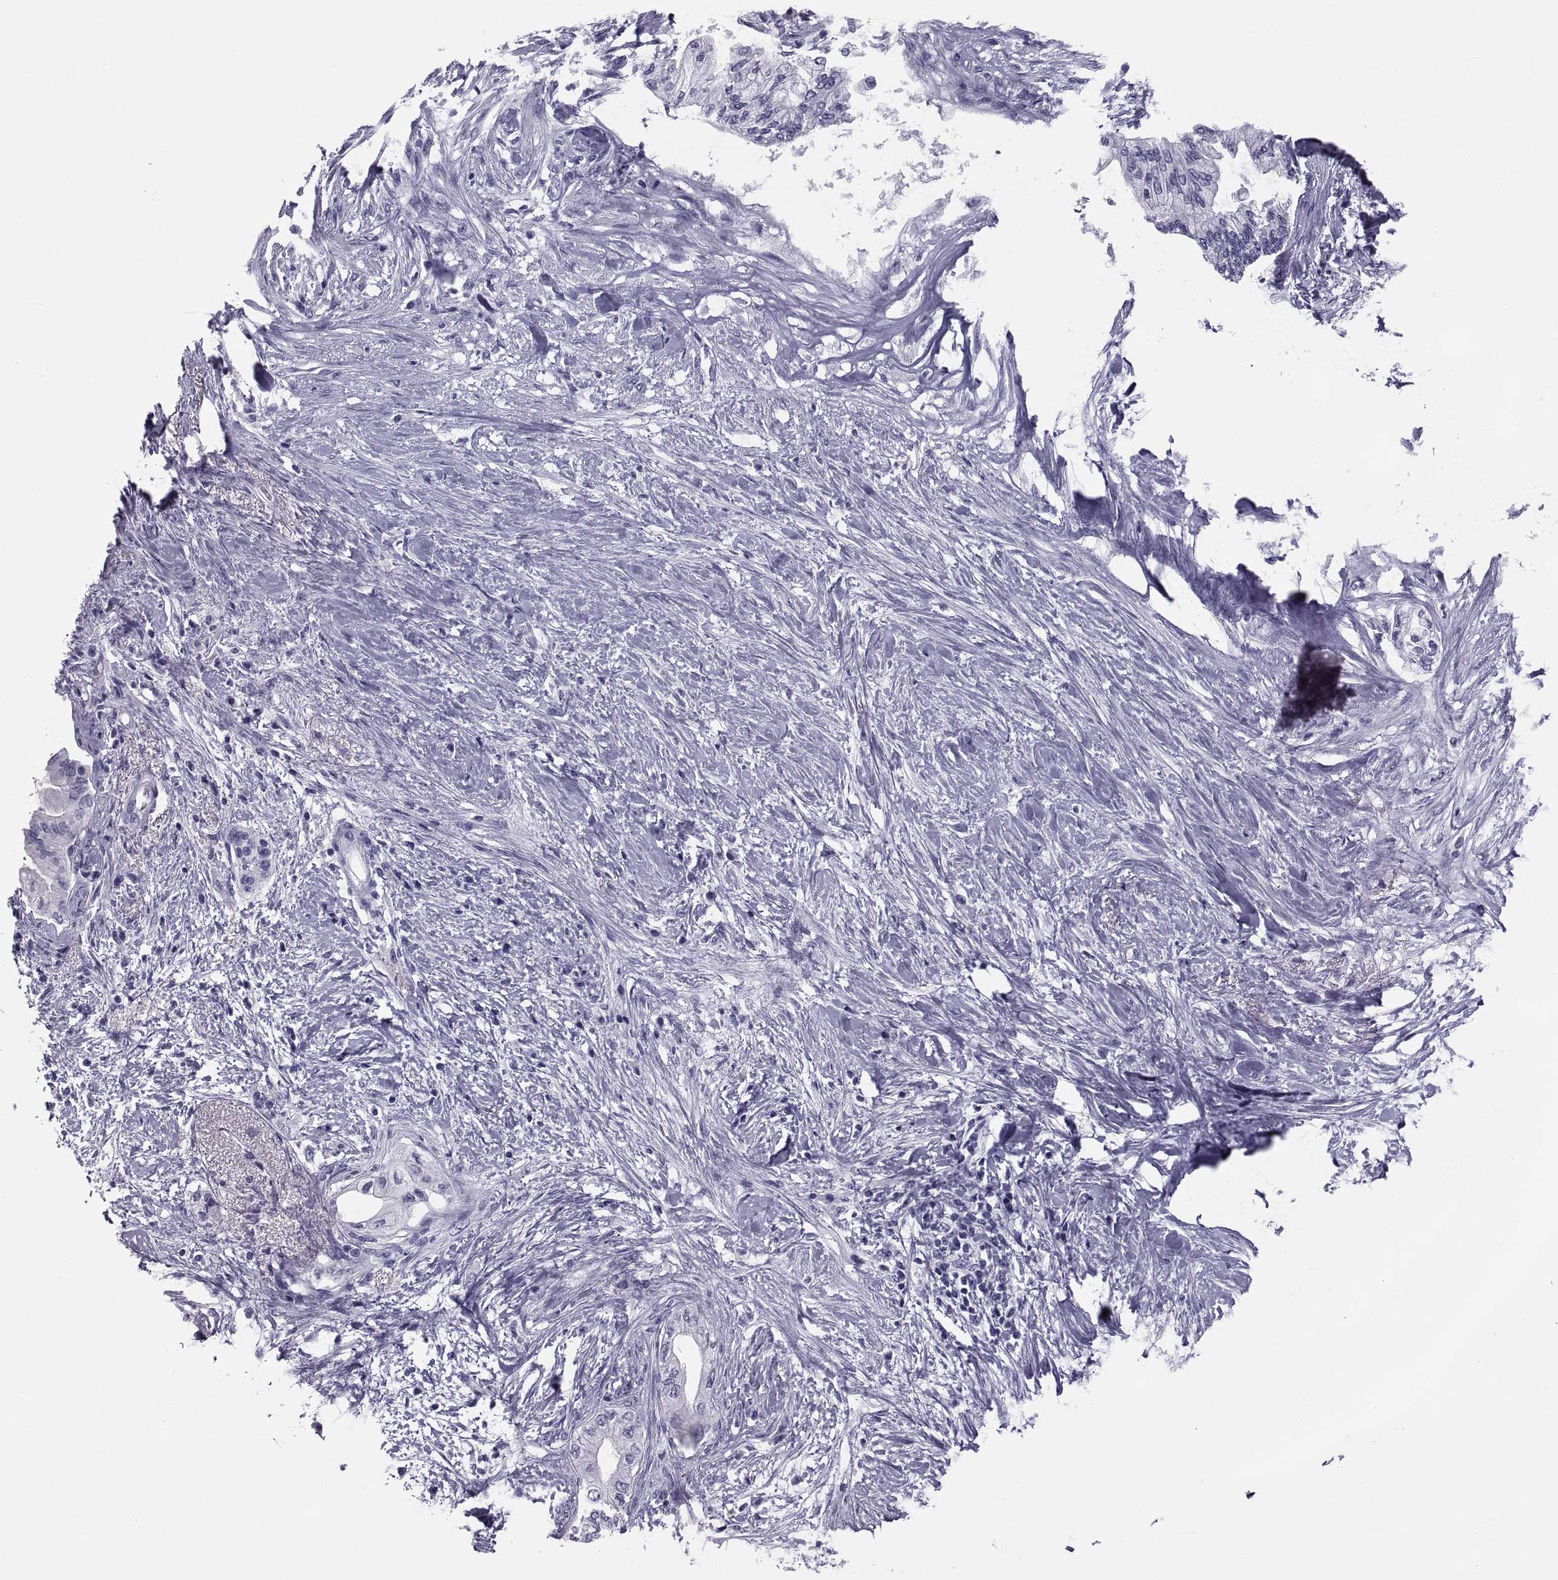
{"staining": {"intensity": "negative", "quantity": "none", "location": "none"}, "tissue": "pancreatic cancer", "cell_type": "Tumor cells", "image_type": "cancer", "snomed": [{"axis": "morphology", "description": "Normal tissue, NOS"}, {"axis": "morphology", "description": "Adenocarcinoma, NOS"}, {"axis": "topography", "description": "Pancreas"}, {"axis": "topography", "description": "Duodenum"}], "caption": "Adenocarcinoma (pancreatic) was stained to show a protein in brown. There is no significant positivity in tumor cells. The staining was performed using DAB to visualize the protein expression in brown, while the nuclei were stained in blue with hematoxylin (Magnification: 20x).", "gene": "CRISP1", "patient": {"sex": "female", "age": 60}}